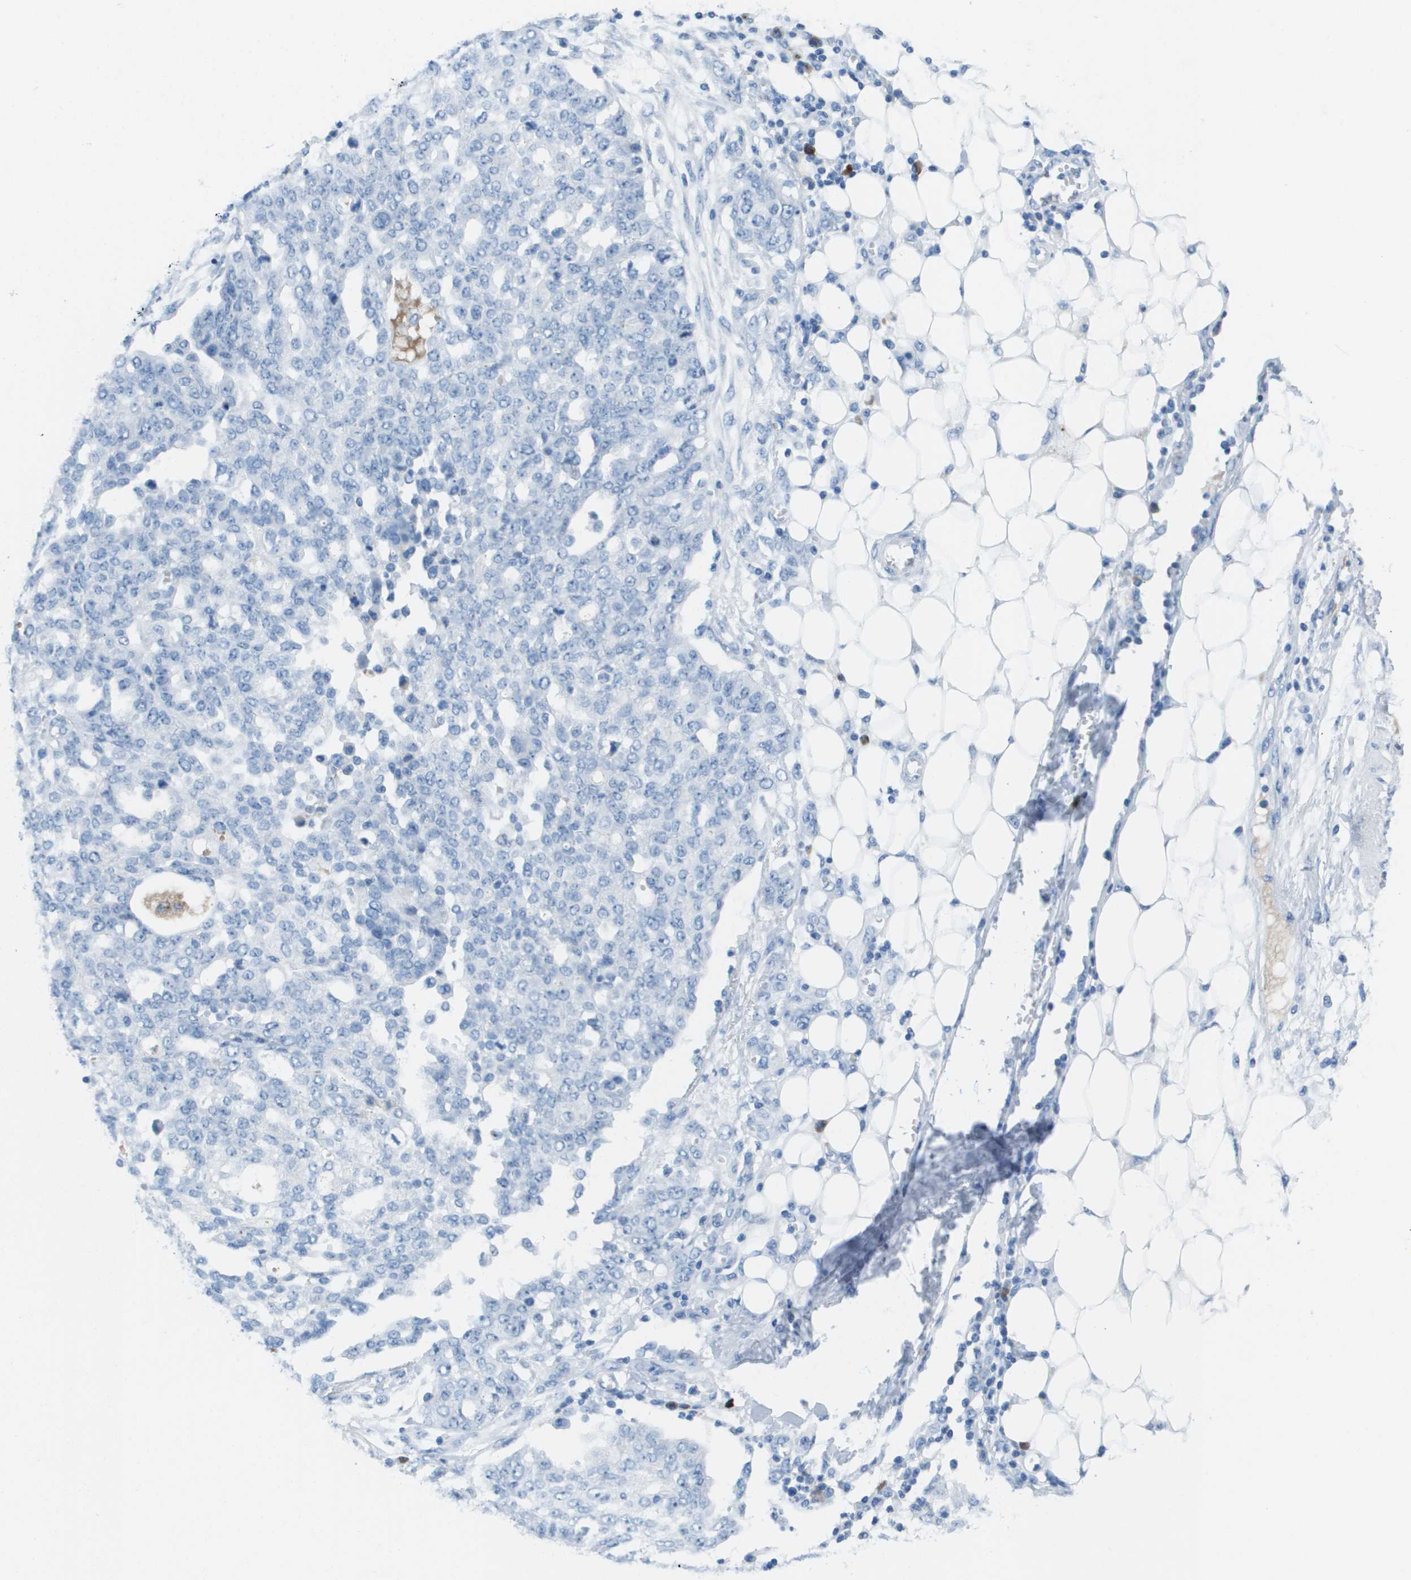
{"staining": {"intensity": "negative", "quantity": "none", "location": "none"}, "tissue": "ovarian cancer", "cell_type": "Tumor cells", "image_type": "cancer", "snomed": [{"axis": "morphology", "description": "Cystadenocarcinoma, serous, NOS"}, {"axis": "topography", "description": "Soft tissue"}, {"axis": "topography", "description": "Ovary"}], "caption": "Human ovarian cancer stained for a protein using IHC displays no expression in tumor cells.", "gene": "GPR18", "patient": {"sex": "female", "age": 57}}